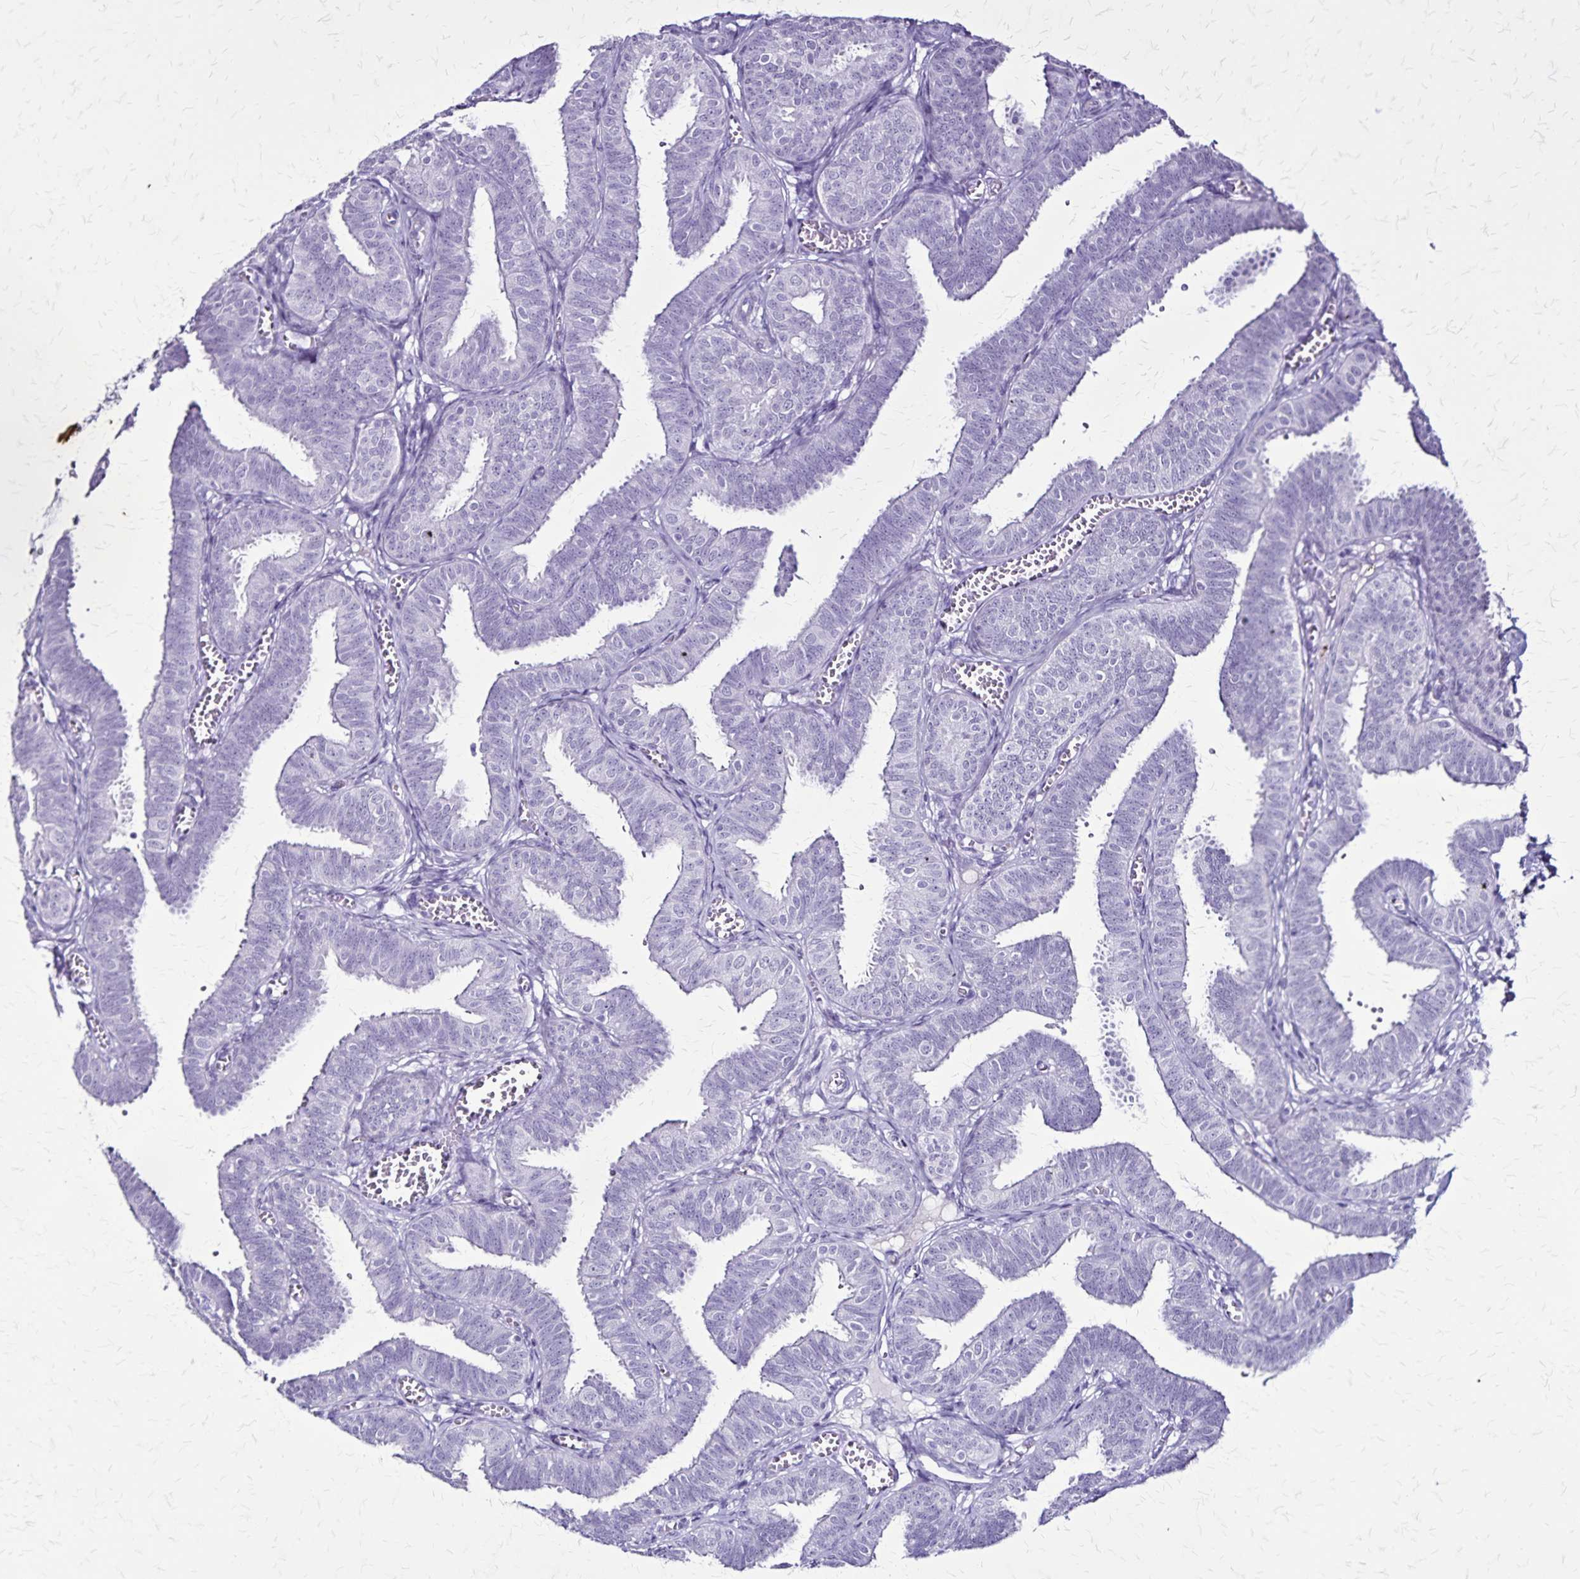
{"staining": {"intensity": "negative", "quantity": "none", "location": "none"}, "tissue": "fallopian tube", "cell_type": "Glandular cells", "image_type": "normal", "snomed": [{"axis": "morphology", "description": "Normal tissue, NOS"}, {"axis": "topography", "description": "Fallopian tube"}], "caption": "Histopathology image shows no protein staining in glandular cells of normal fallopian tube.", "gene": "KRT2", "patient": {"sex": "female", "age": 25}}